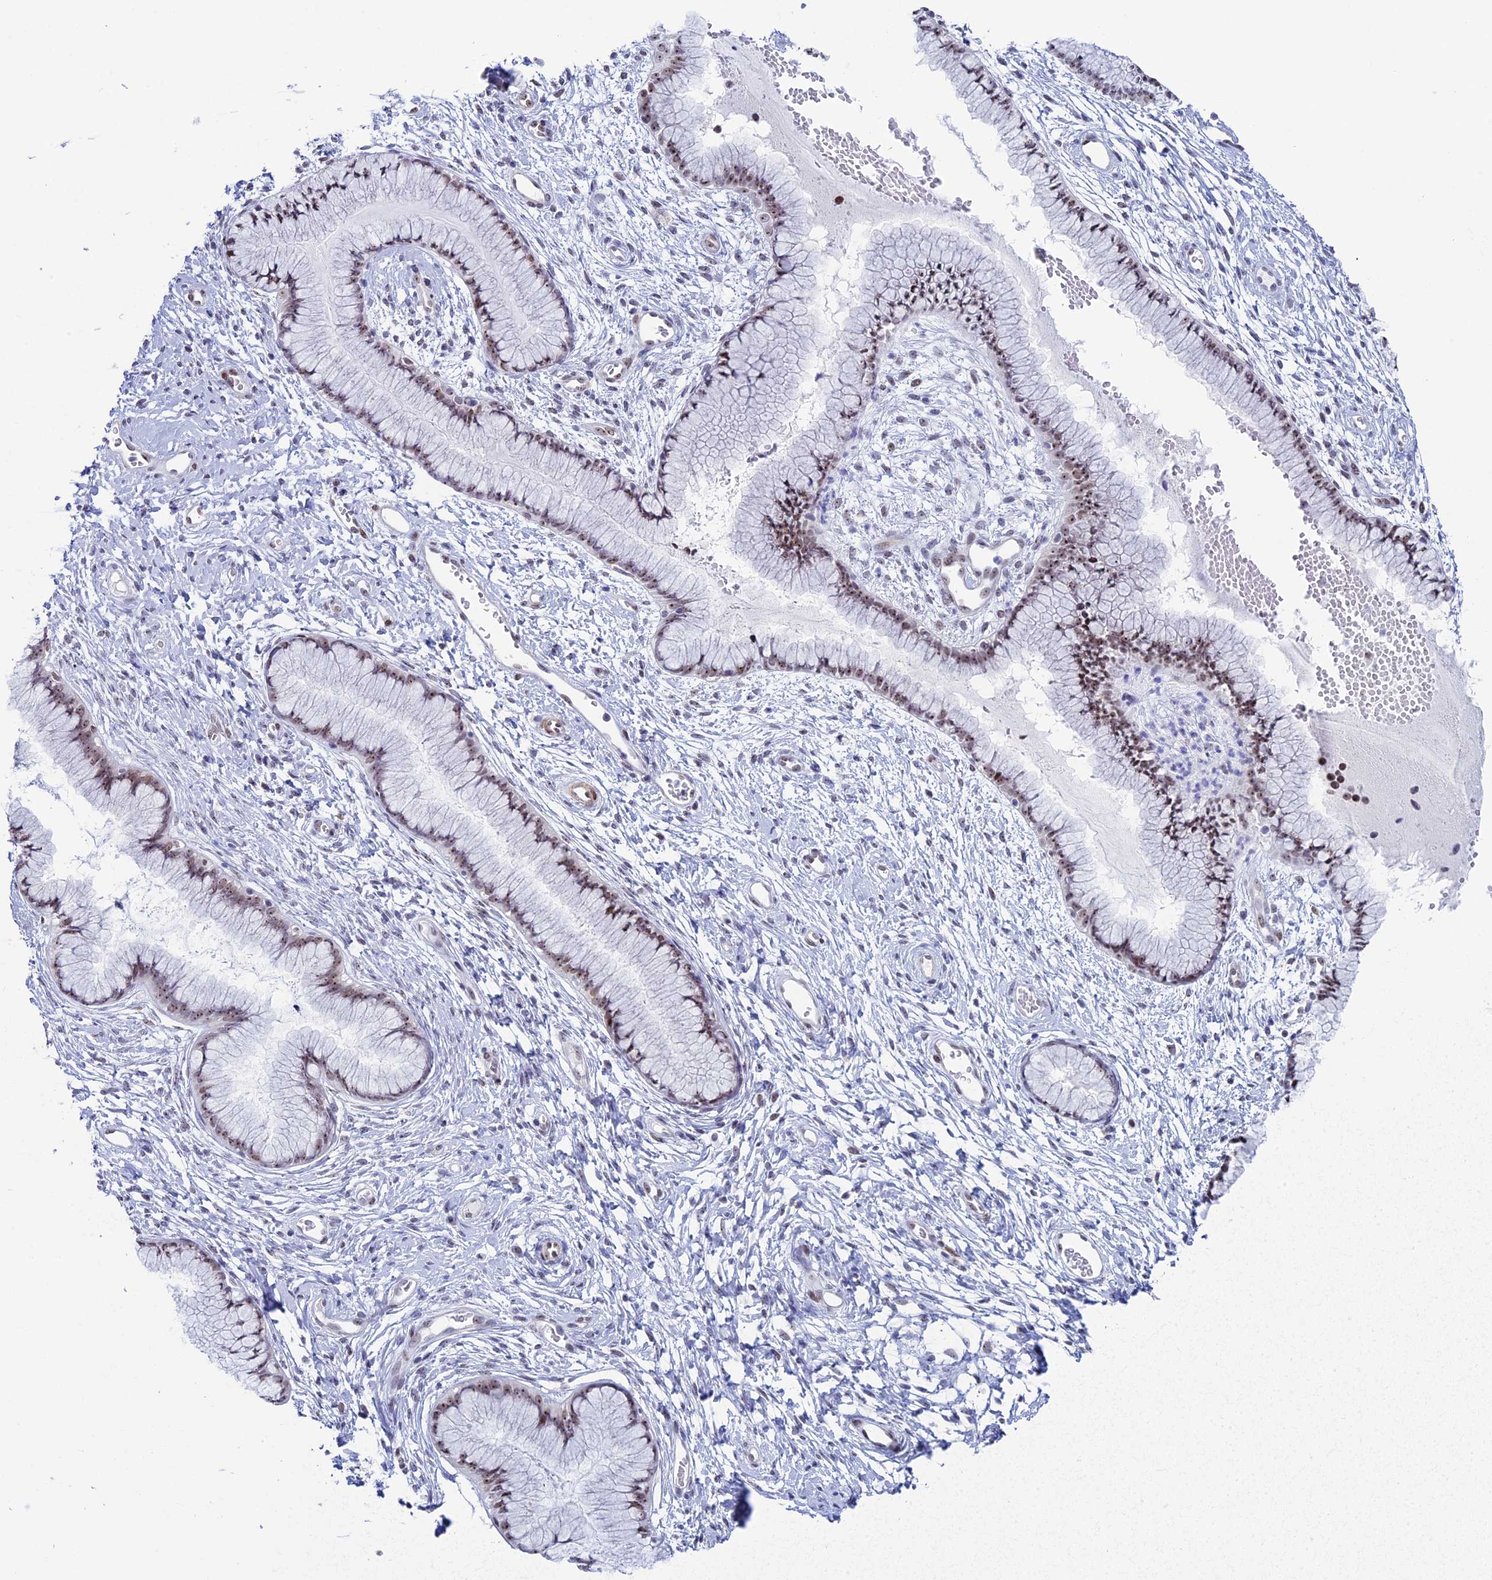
{"staining": {"intensity": "moderate", "quantity": "25%-75%", "location": "nuclear"}, "tissue": "cervix", "cell_type": "Glandular cells", "image_type": "normal", "snomed": [{"axis": "morphology", "description": "Normal tissue, NOS"}, {"axis": "topography", "description": "Cervix"}], "caption": "Cervix stained with a brown dye exhibits moderate nuclear positive positivity in about 25%-75% of glandular cells.", "gene": "CCDC86", "patient": {"sex": "female", "age": 42}}